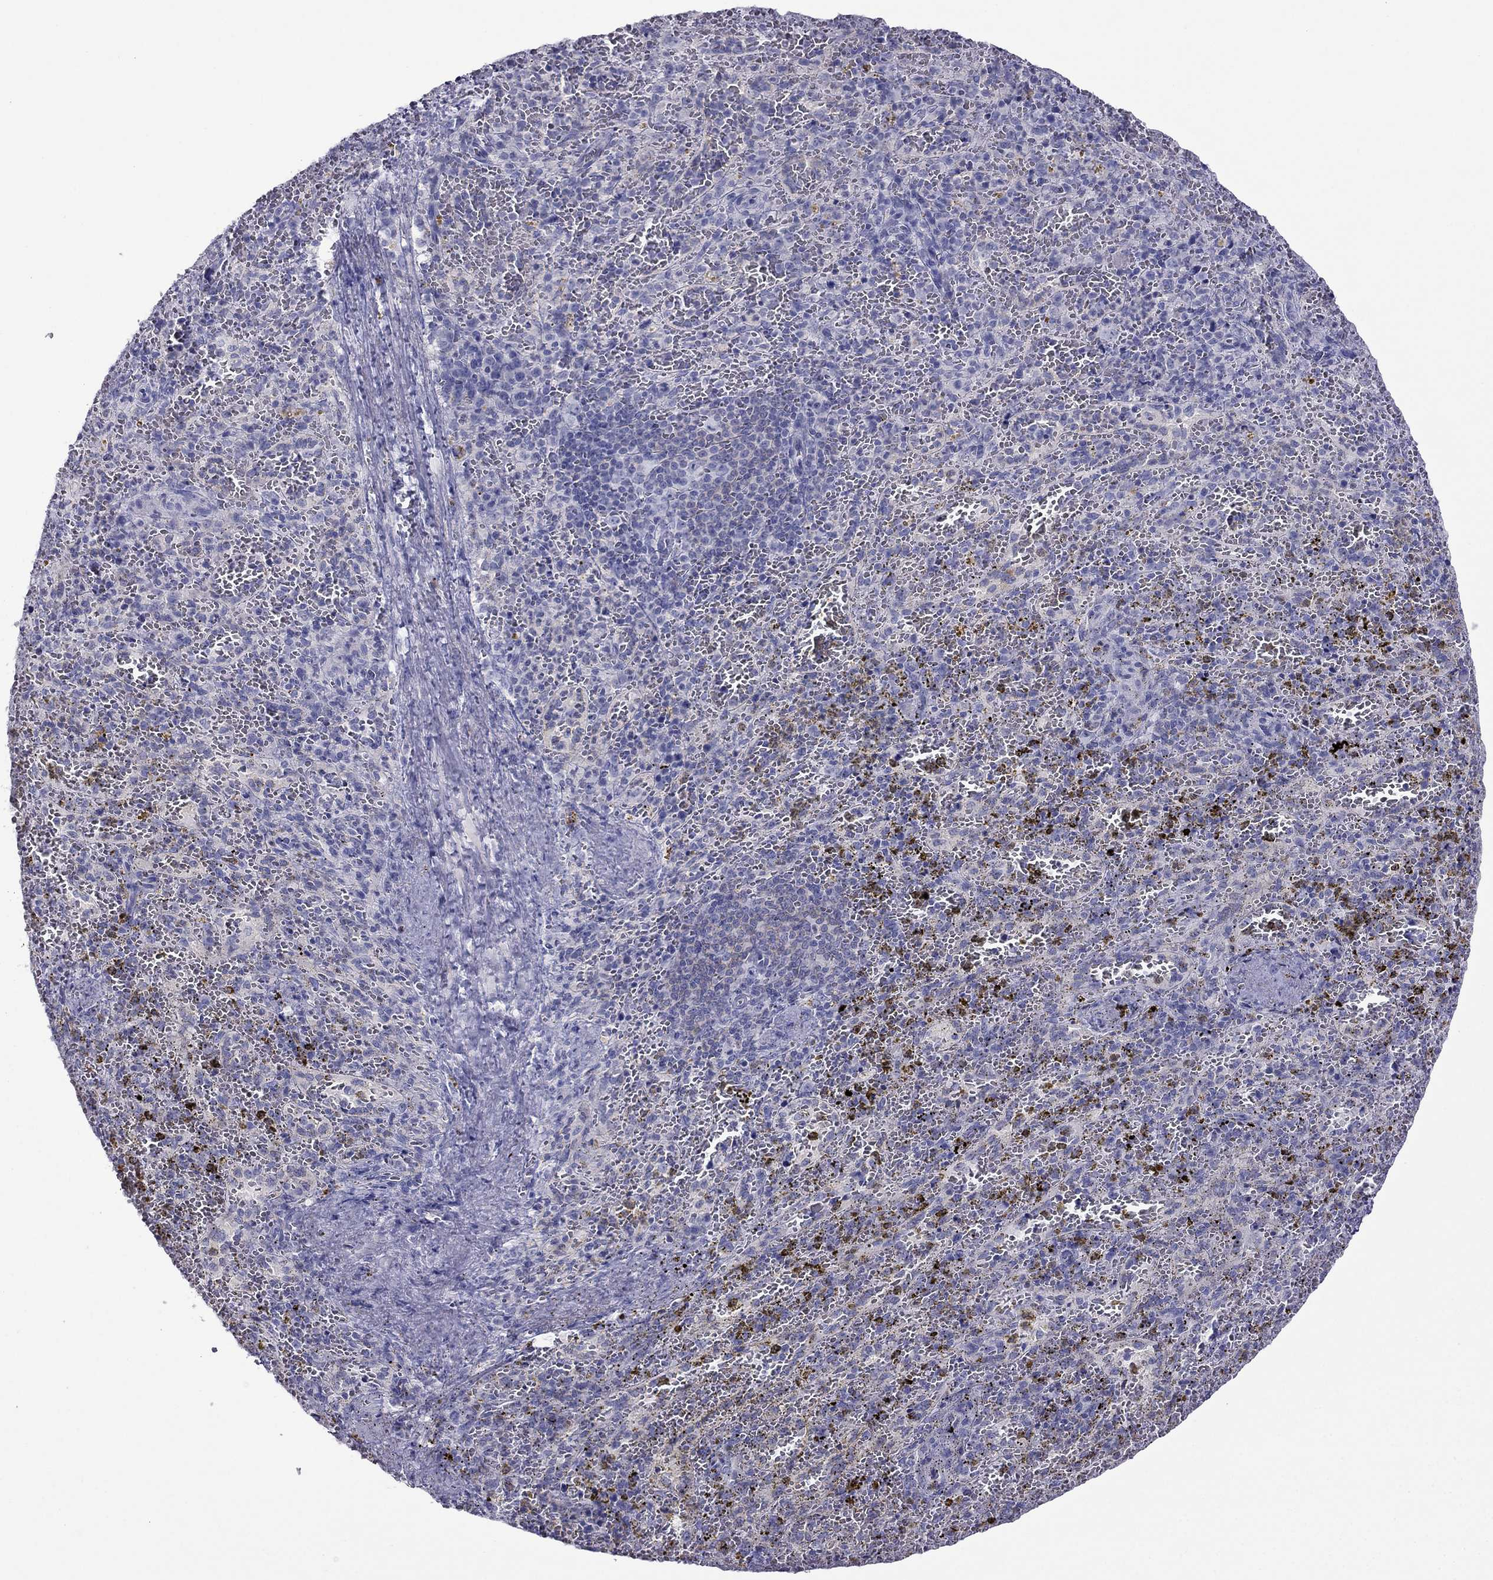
{"staining": {"intensity": "negative", "quantity": "none", "location": "none"}, "tissue": "spleen", "cell_type": "Cells in red pulp", "image_type": "normal", "snomed": [{"axis": "morphology", "description": "Normal tissue, NOS"}, {"axis": "topography", "description": "Spleen"}], "caption": "Cells in red pulp show no significant positivity in benign spleen. (DAB (3,3'-diaminobenzidine) IHC, high magnification).", "gene": "ERC2", "patient": {"sex": "female", "age": 50}}